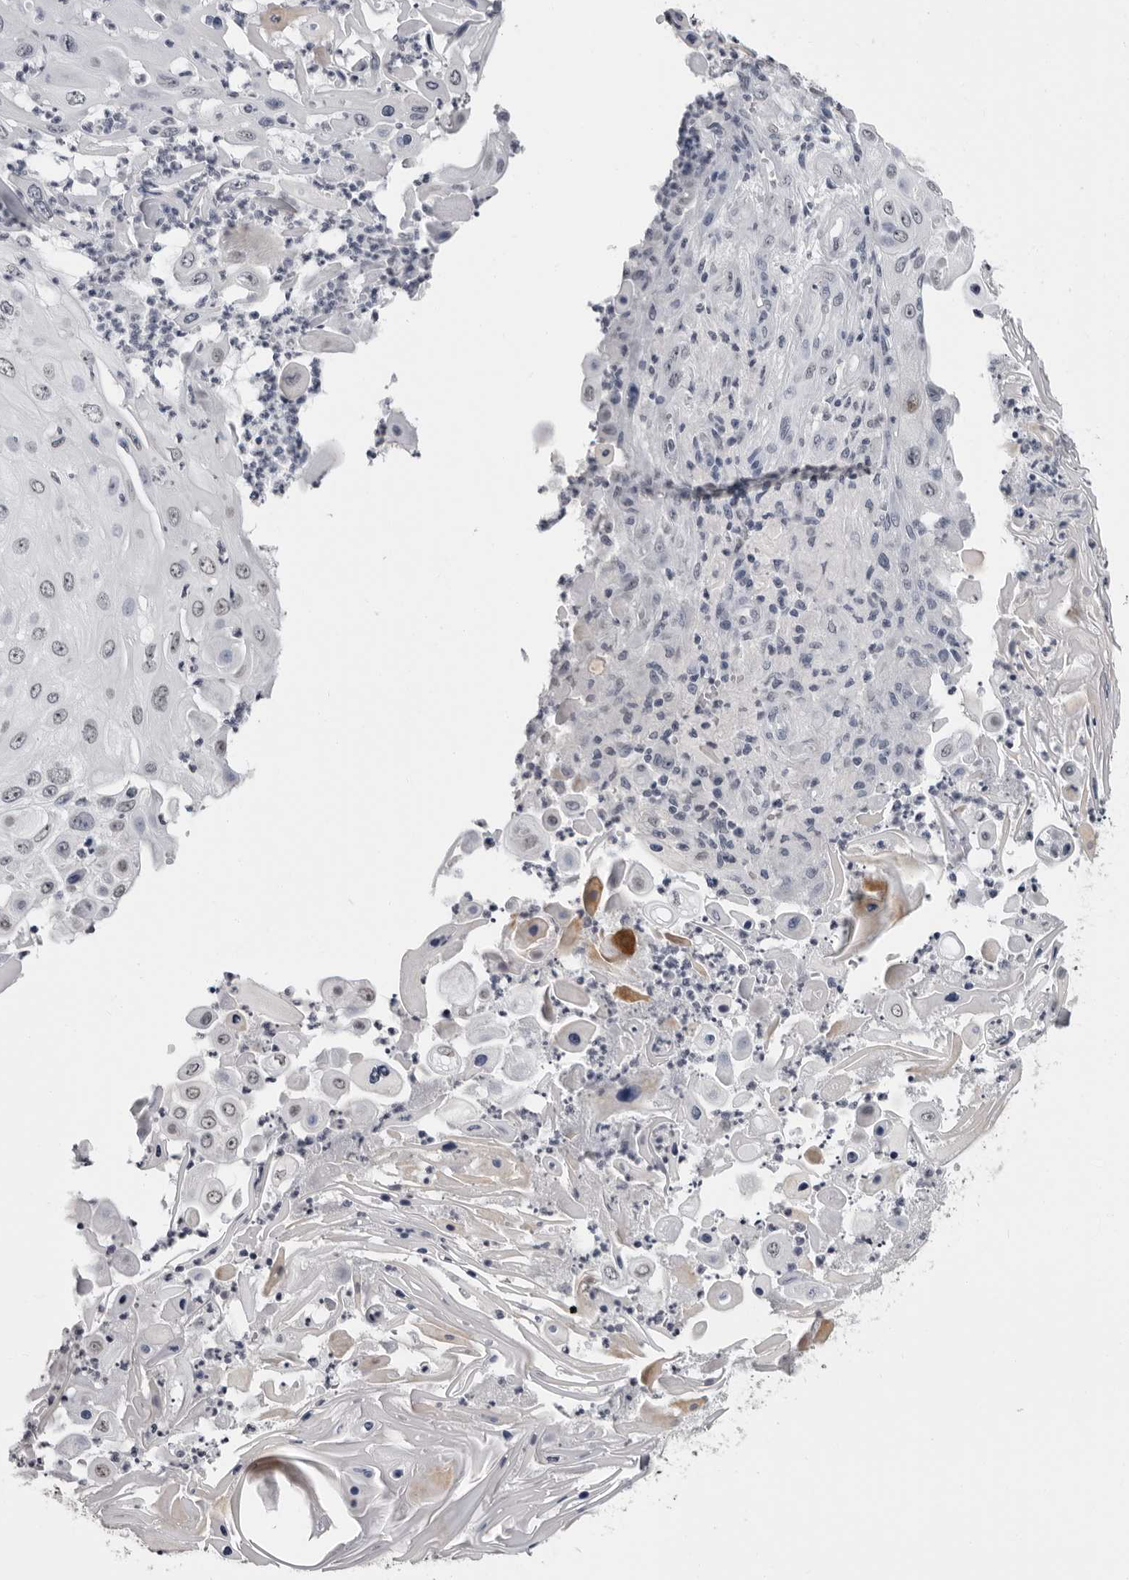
{"staining": {"intensity": "negative", "quantity": "none", "location": "none"}, "tissue": "skin cancer", "cell_type": "Tumor cells", "image_type": "cancer", "snomed": [{"axis": "morphology", "description": "Squamous cell carcinoma, NOS"}, {"axis": "topography", "description": "Skin"}], "caption": "Skin squamous cell carcinoma was stained to show a protein in brown. There is no significant expression in tumor cells.", "gene": "HEPACAM", "patient": {"sex": "female", "age": 44}}